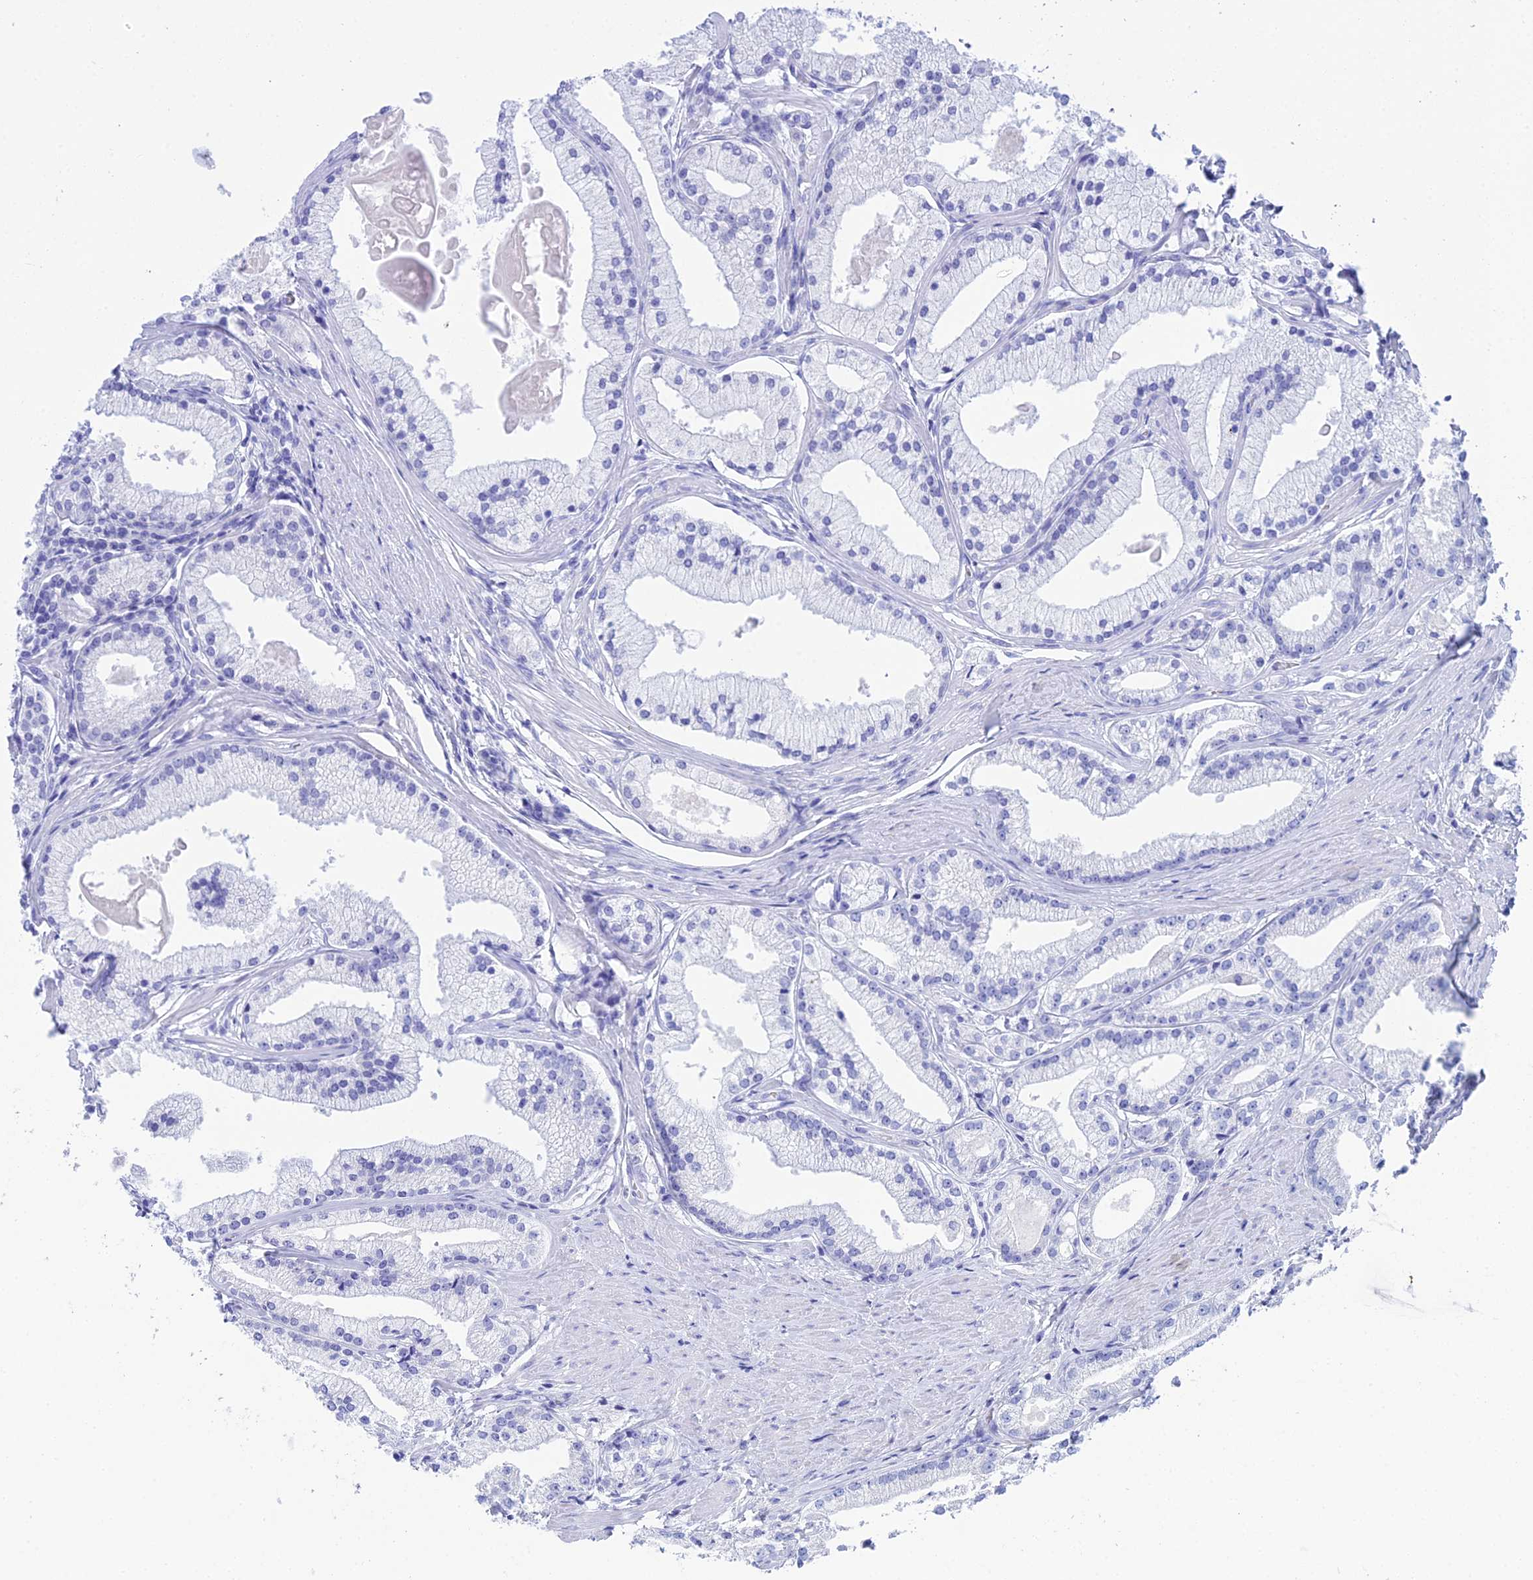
{"staining": {"intensity": "negative", "quantity": "none", "location": "none"}, "tissue": "prostate cancer", "cell_type": "Tumor cells", "image_type": "cancer", "snomed": [{"axis": "morphology", "description": "Adenocarcinoma, Low grade"}, {"axis": "topography", "description": "Prostate"}], "caption": "Tumor cells are negative for brown protein staining in prostate adenocarcinoma (low-grade).", "gene": "REG1A", "patient": {"sex": "male", "age": 57}}